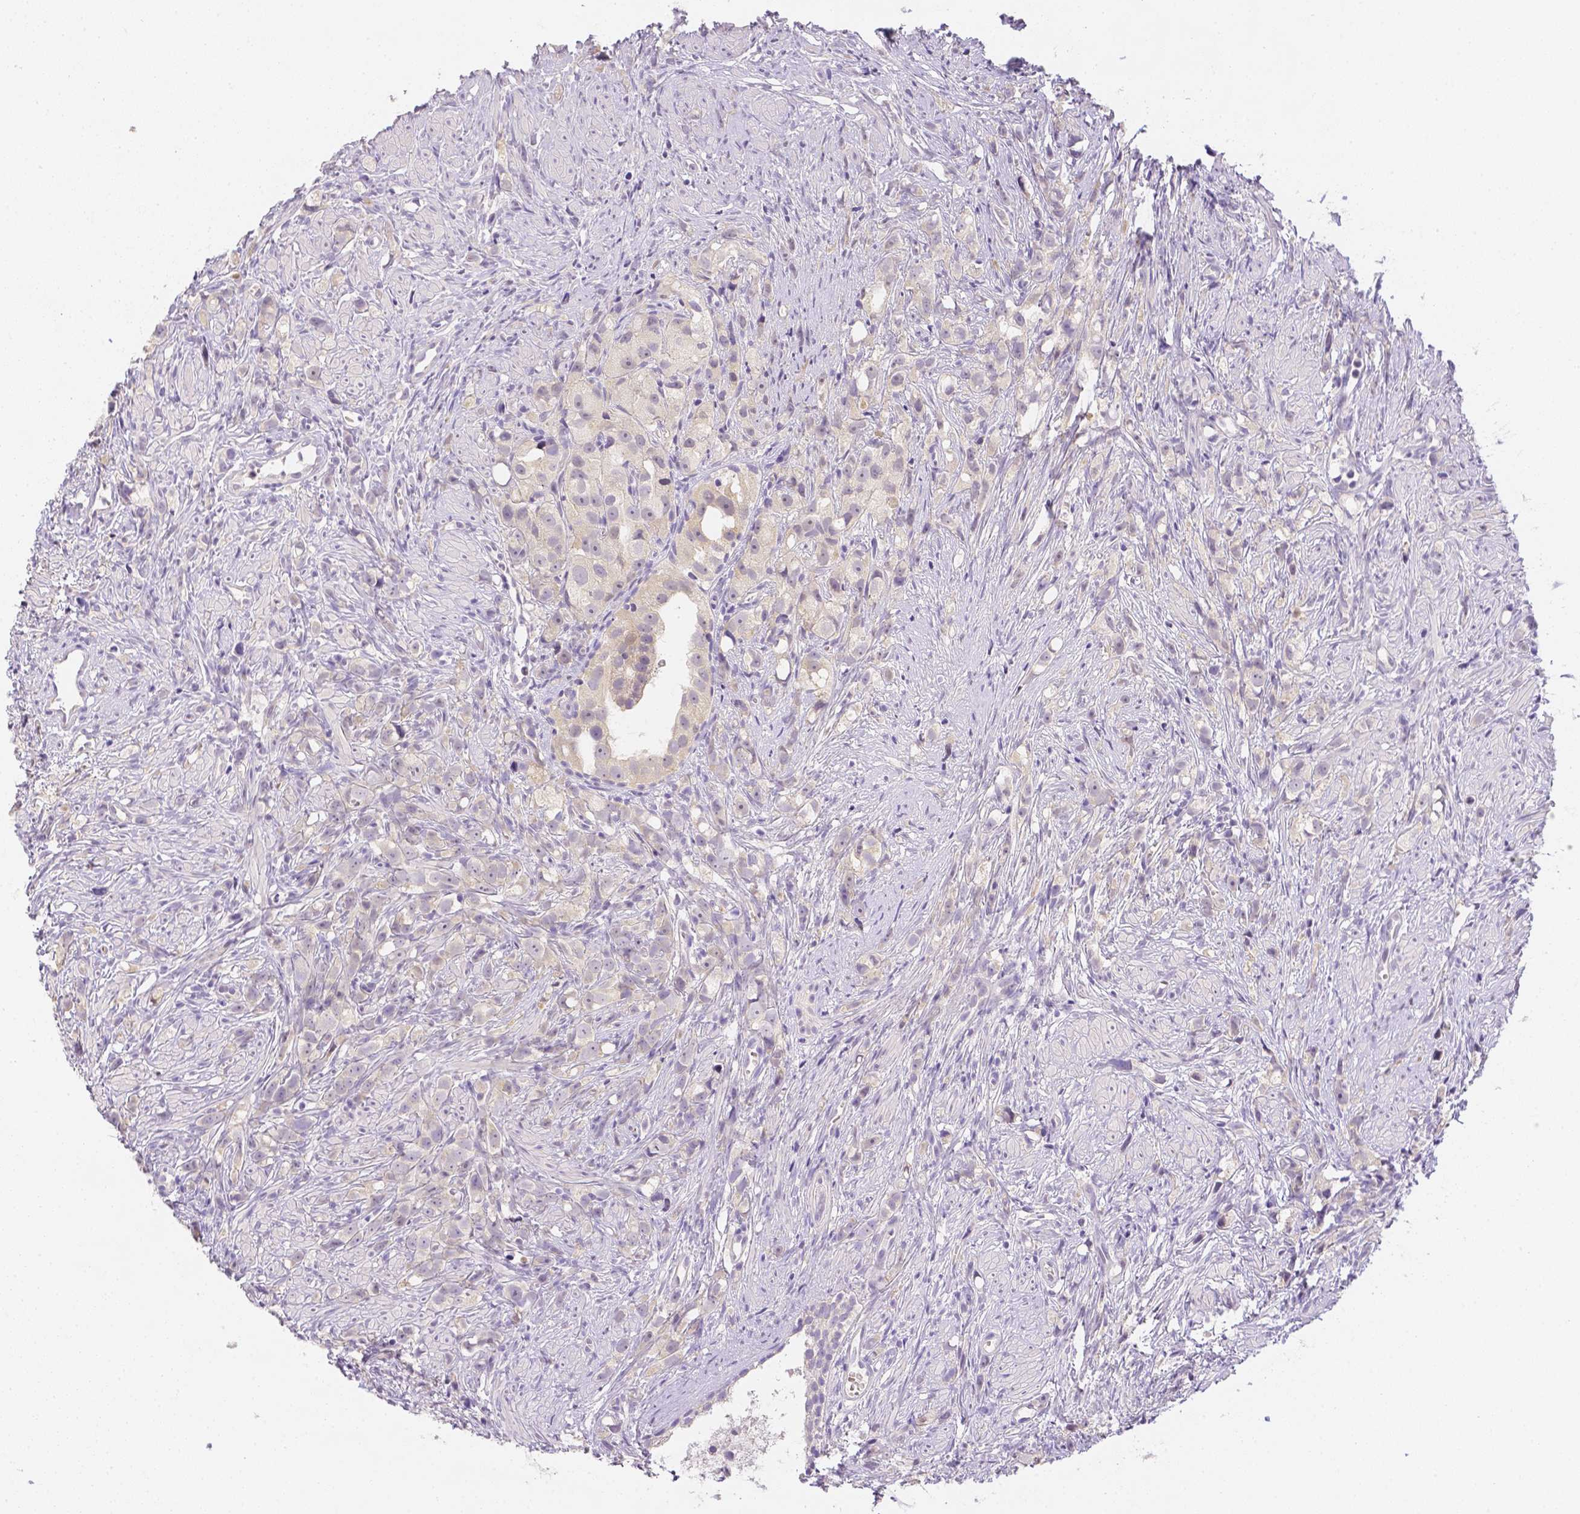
{"staining": {"intensity": "negative", "quantity": "none", "location": "none"}, "tissue": "prostate cancer", "cell_type": "Tumor cells", "image_type": "cancer", "snomed": [{"axis": "morphology", "description": "Adenocarcinoma, High grade"}, {"axis": "topography", "description": "Prostate"}], "caption": "Prostate adenocarcinoma (high-grade) was stained to show a protein in brown. There is no significant staining in tumor cells. Brightfield microscopy of immunohistochemistry stained with DAB (3,3'-diaminobenzidine) (brown) and hematoxylin (blue), captured at high magnification.", "gene": "ZNF280B", "patient": {"sex": "male", "age": 75}}